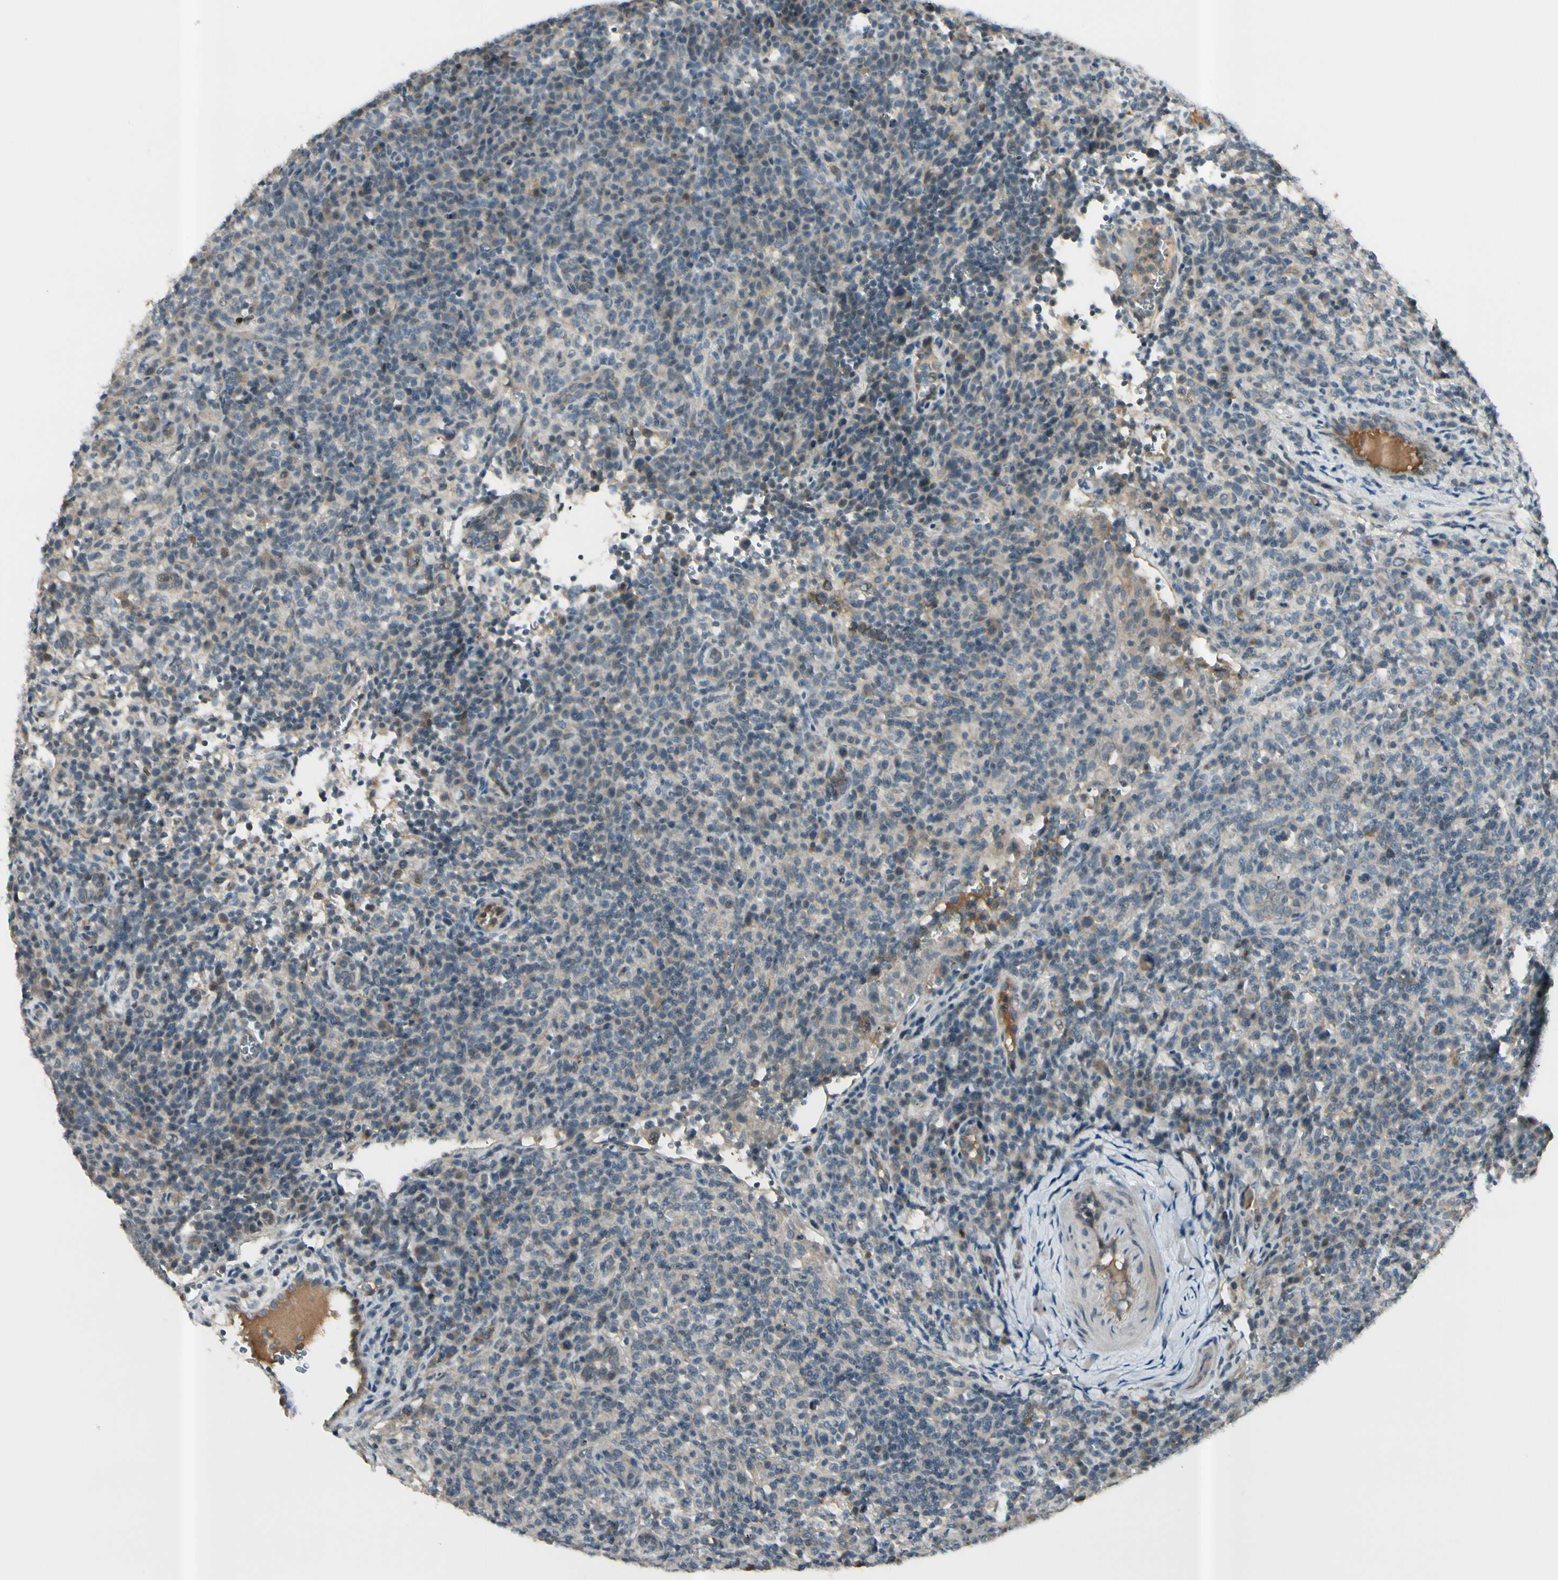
{"staining": {"intensity": "weak", "quantity": "25%-75%", "location": "cytoplasmic/membranous"}, "tissue": "lymphoma", "cell_type": "Tumor cells", "image_type": "cancer", "snomed": [{"axis": "morphology", "description": "Malignant lymphoma, non-Hodgkin's type, High grade"}, {"axis": "topography", "description": "Lymph node"}], "caption": "Lymphoma stained with immunohistochemistry demonstrates weak cytoplasmic/membranous positivity in about 25%-75% of tumor cells.", "gene": "ICAM5", "patient": {"sex": "female", "age": 76}}